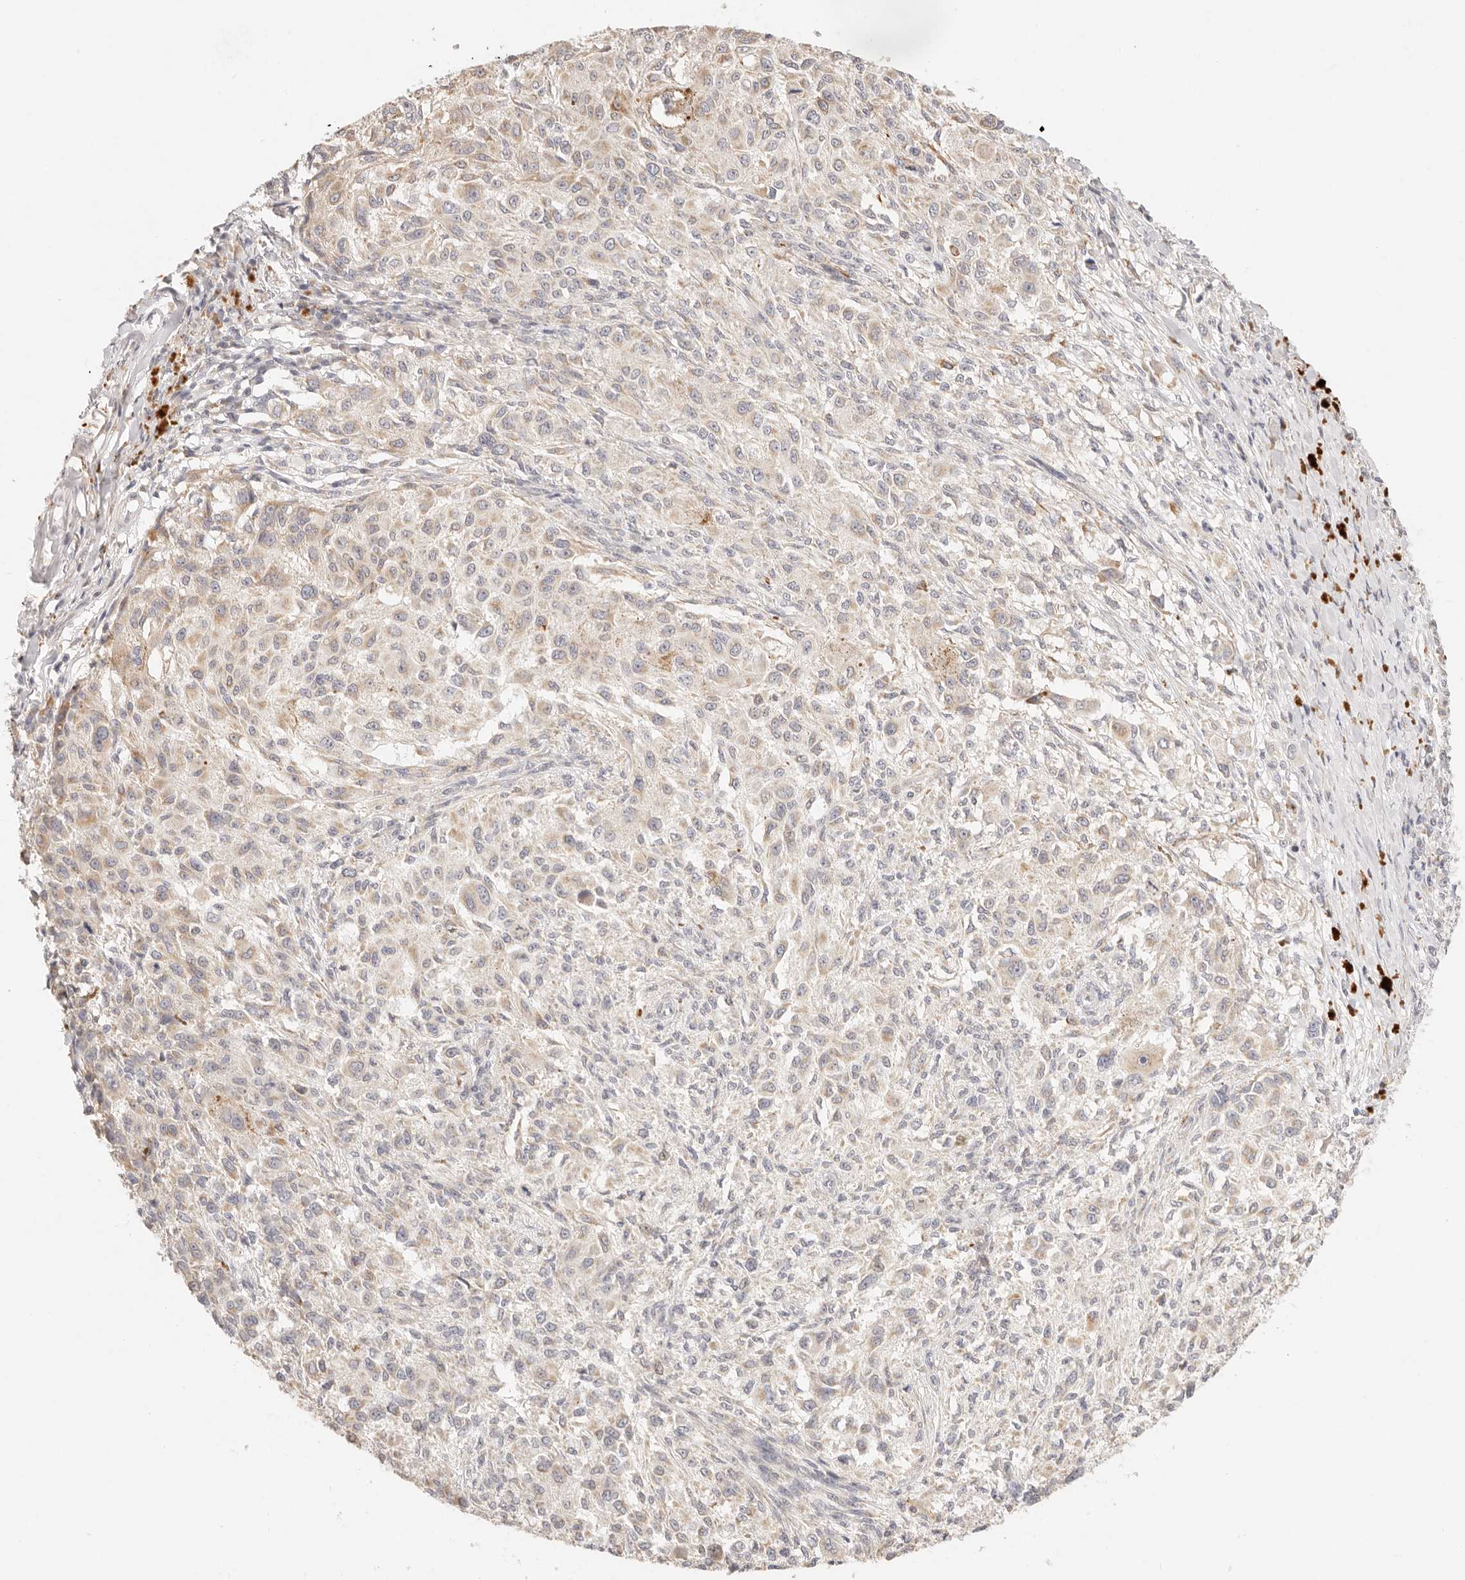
{"staining": {"intensity": "weak", "quantity": "<25%", "location": "cytoplasmic/membranous"}, "tissue": "melanoma", "cell_type": "Tumor cells", "image_type": "cancer", "snomed": [{"axis": "morphology", "description": "Necrosis, NOS"}, {"axis": "morphology", "description": "Malignant melanoma, NOS"}, {"axis": "topography", "description": "Skin"}], "caption": "Immunohistochemistry of human malignant melanoma displays no staining in tumor cells.", "gene": "GPR156", "patient": {"sex": "female", "age": 87}}